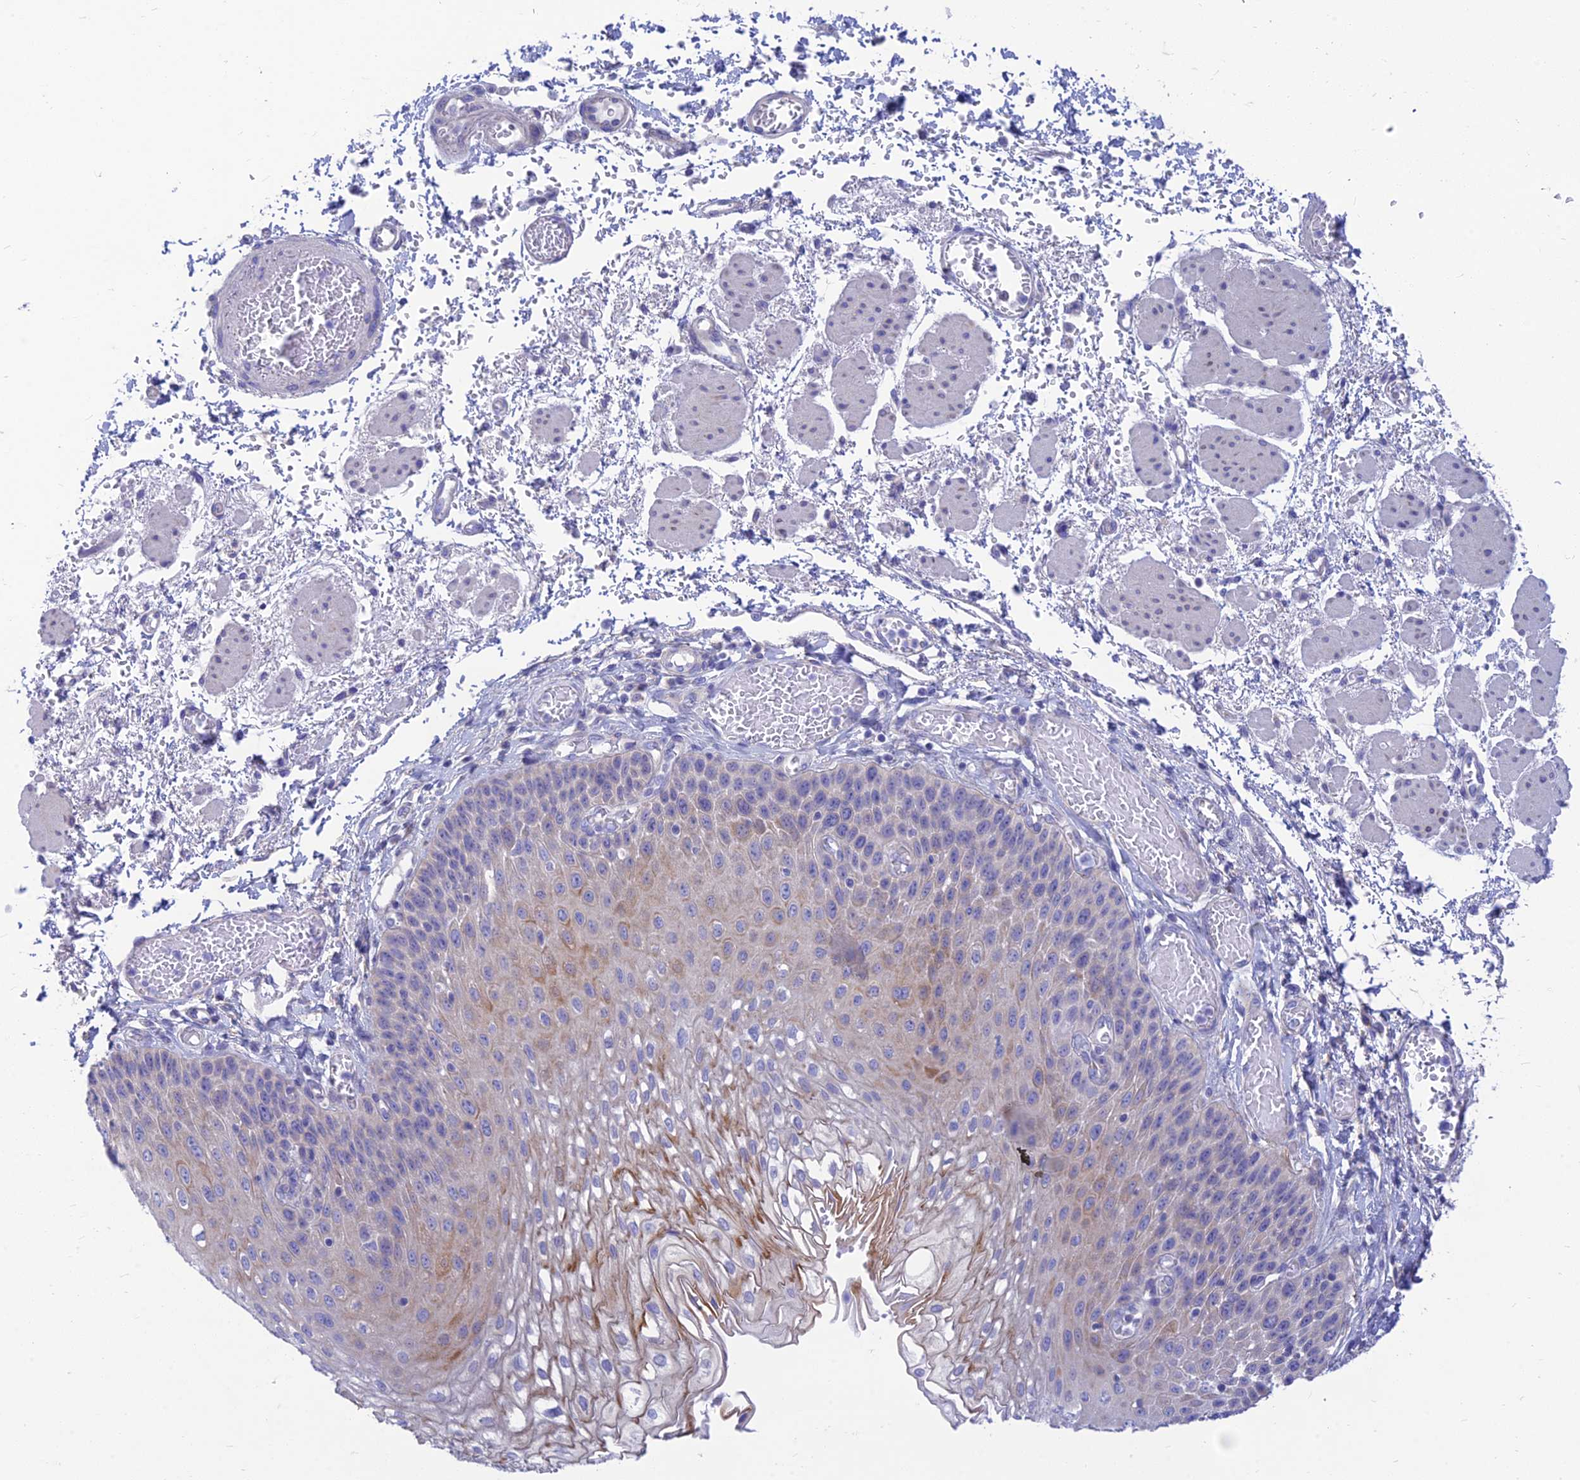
{"staining": {"intensity": "moderate", "quantity": "25%-75%", "location": "cytoplasmic/membranous"}, "tissue": "esophagus", "cell_type": "Squamous epithelial cells", "image_type": "normal", "snomed": [{"axis": "morphology", "description": "Normal tissue, NOS"}, {"axis": "topography", "description": "Esophagus"}], "caption": "DAB (3,3'-diaminobenzidine) immunohistochemical staining of unremarkable esophagus reveals moderate cytoplasmic/membranous protein positivity in approximately 25%-75% of squamous epithelial cells.", "gene": "TMEM30B", "patient": {"sex": "male", "age": 81}}